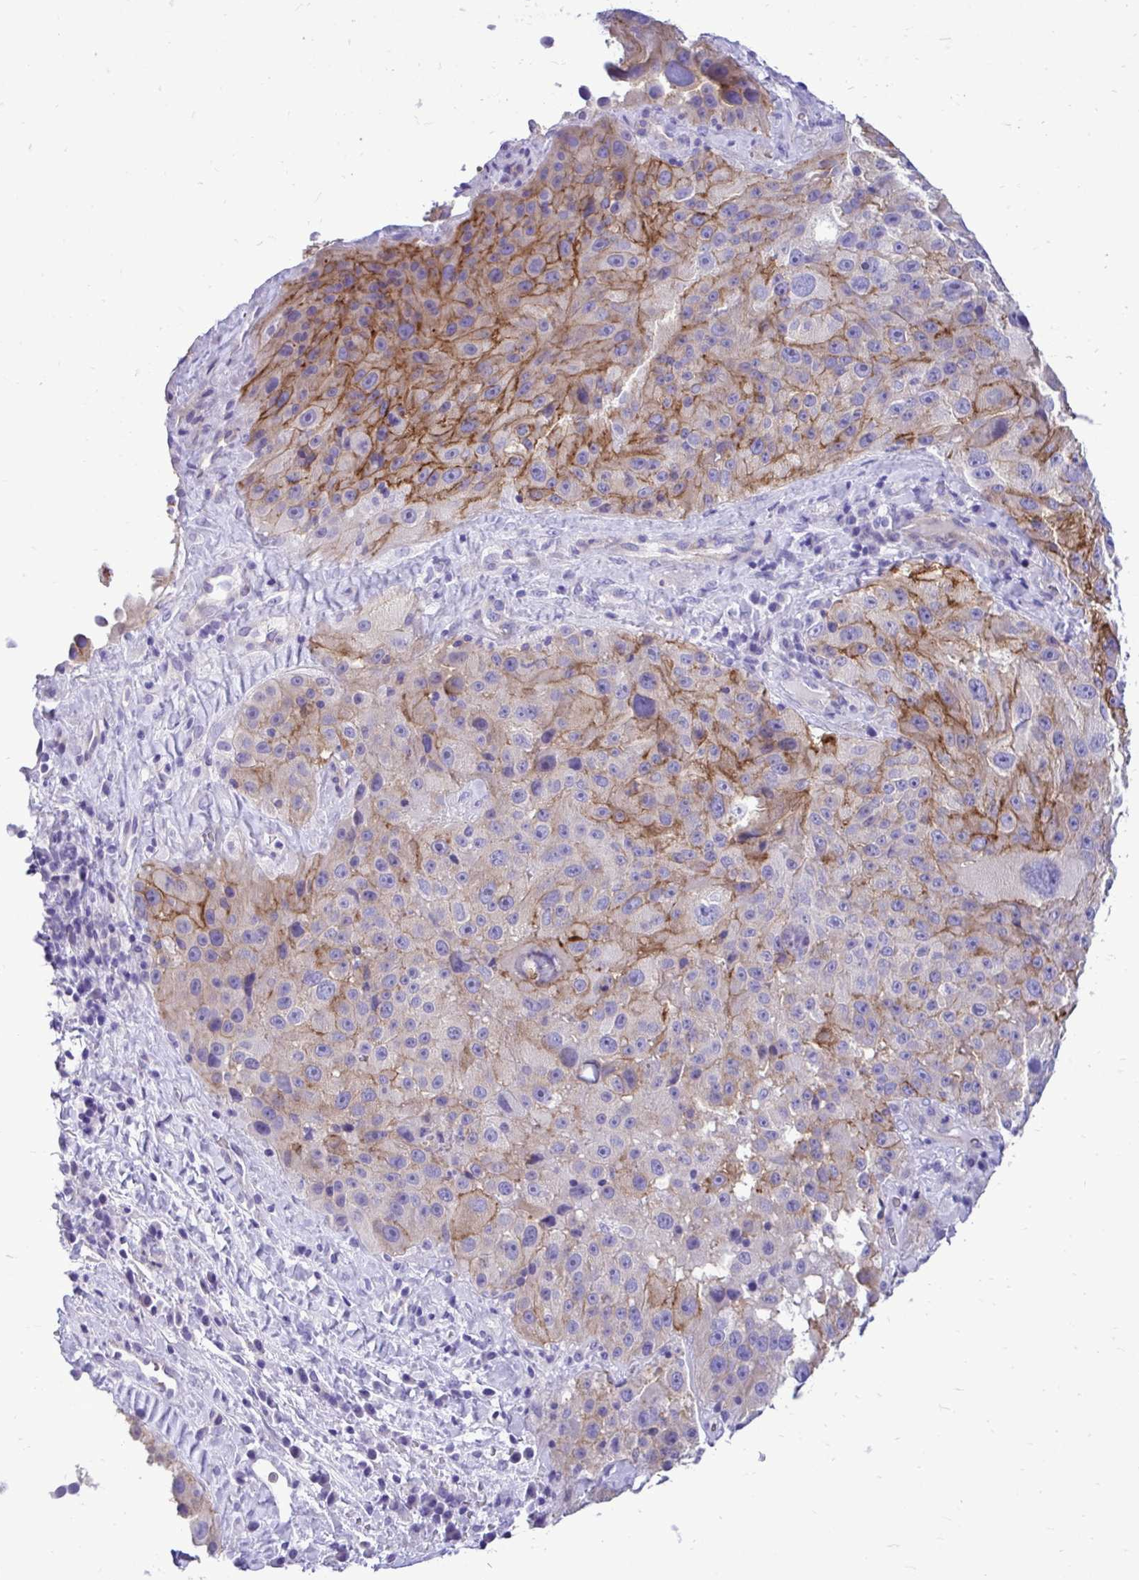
{"staining": {"intensity": "moderate", "quantity": "25%-75%", "location": "cytoplasmic/membranous"}, "tissue": "melanoma", "cell_type": "Tumor cells", "image_type": "cancer", "snomed": [{"axis": "morphology", "description": "Malignant melanoma, Metastatic site"}, {"axis": "topography", "description": "Lymph node"}], "caption": "The histopathology image demonstrates immunohistochemical staining of melanoma. There is moderate cytoplasmic/membranous expression is present in about 25%-75% of tumor cells.", "gene": "ABCG2", "patient": {"sex": "male", "age": 62}}